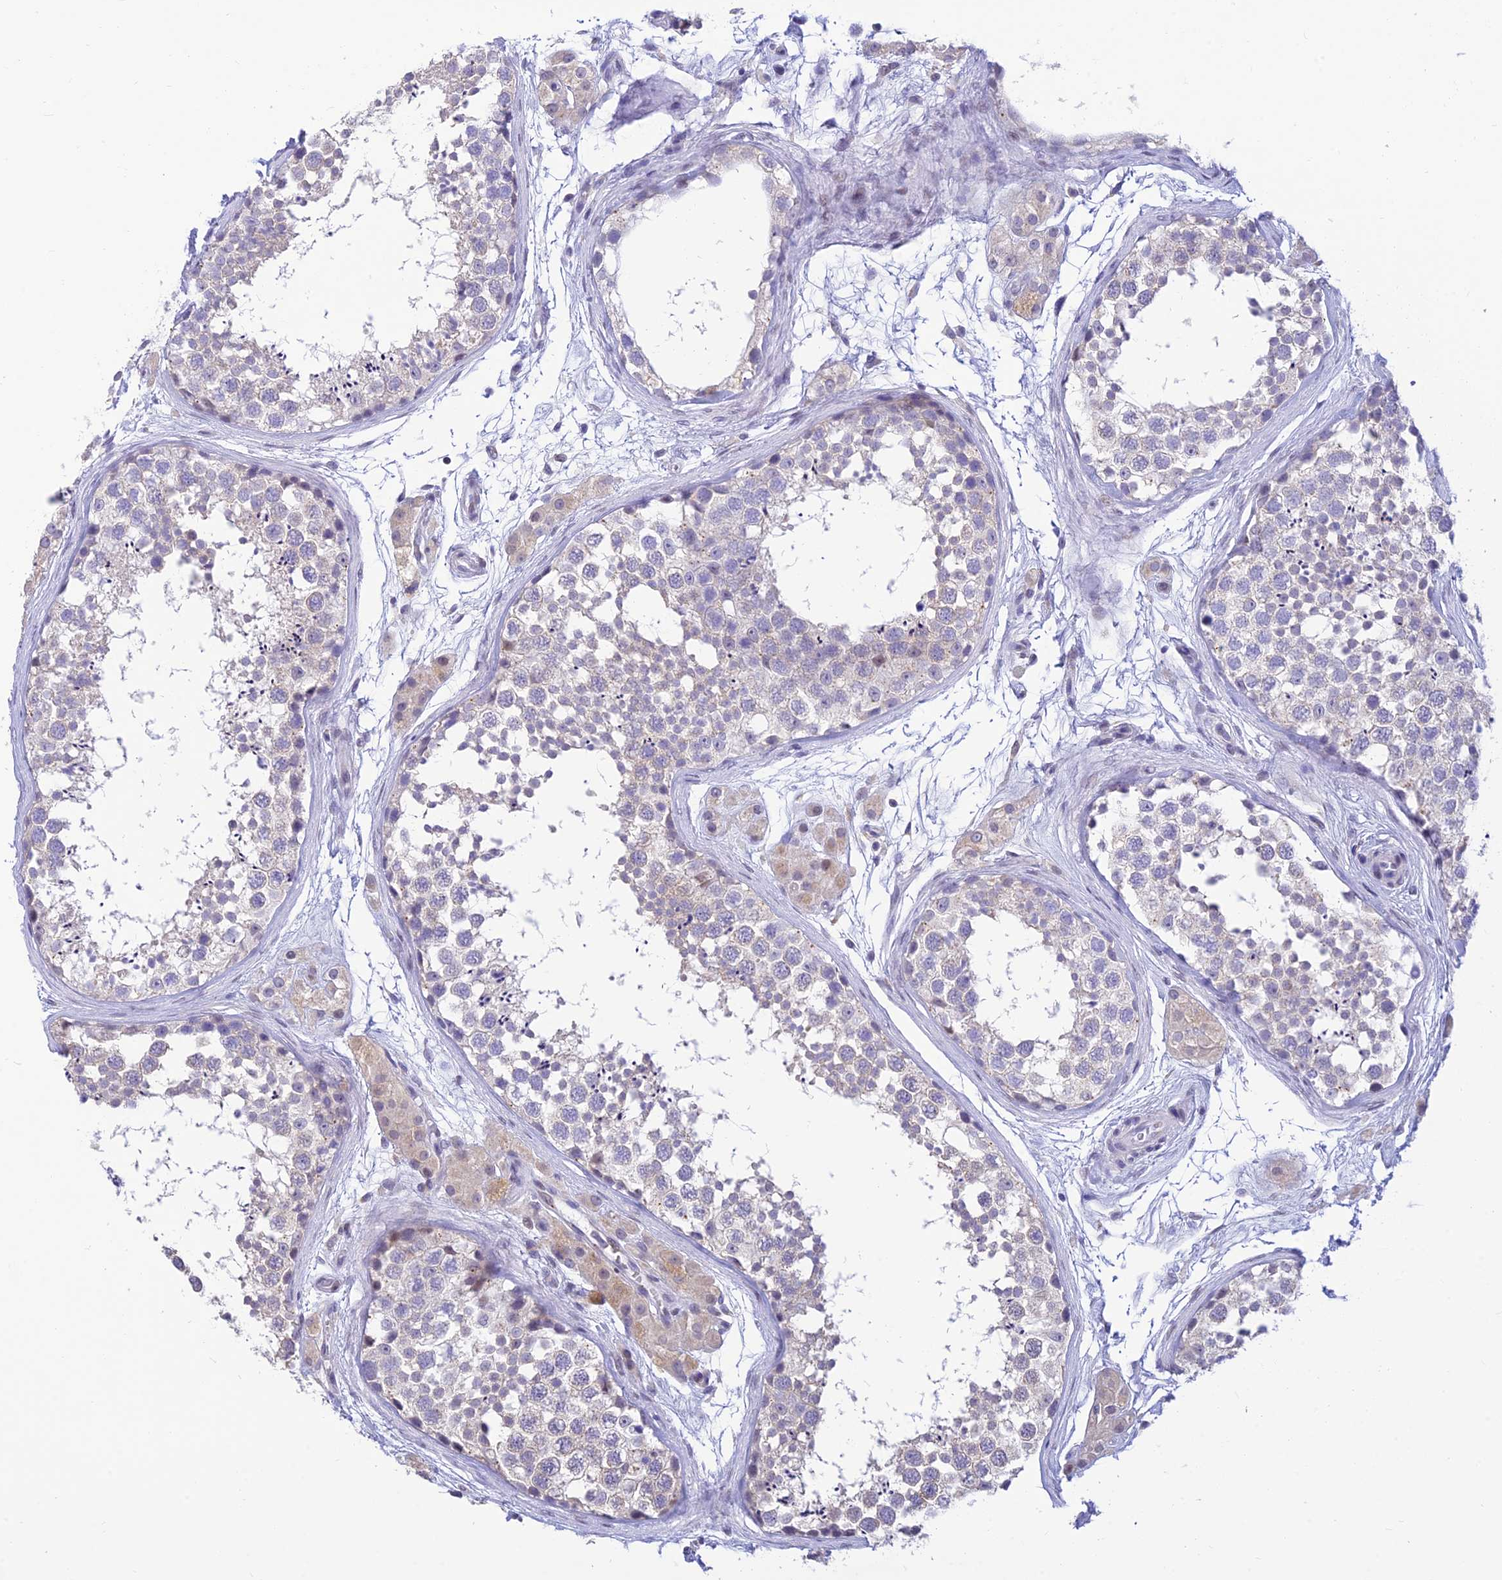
{"staining": {"intensity": "negative", "quantity": "none", "location": "none"}, "tissue": "testis", "cell_type": "Cells in seminiferous ducts", "image_type": "normal", "snomed": [{"axis": "morphology", "description": "Normal tissue, NOS"}, {"axis": "topography", "description": "Testis"}], "caption": "Immunohistochemistry (IHC) image of benign human testis stained for a protein (brown), which reveals no expression in cells in seminiferous ducts.", "gene": "INKA1", "patient": {"sex": "male", "age": 56}}